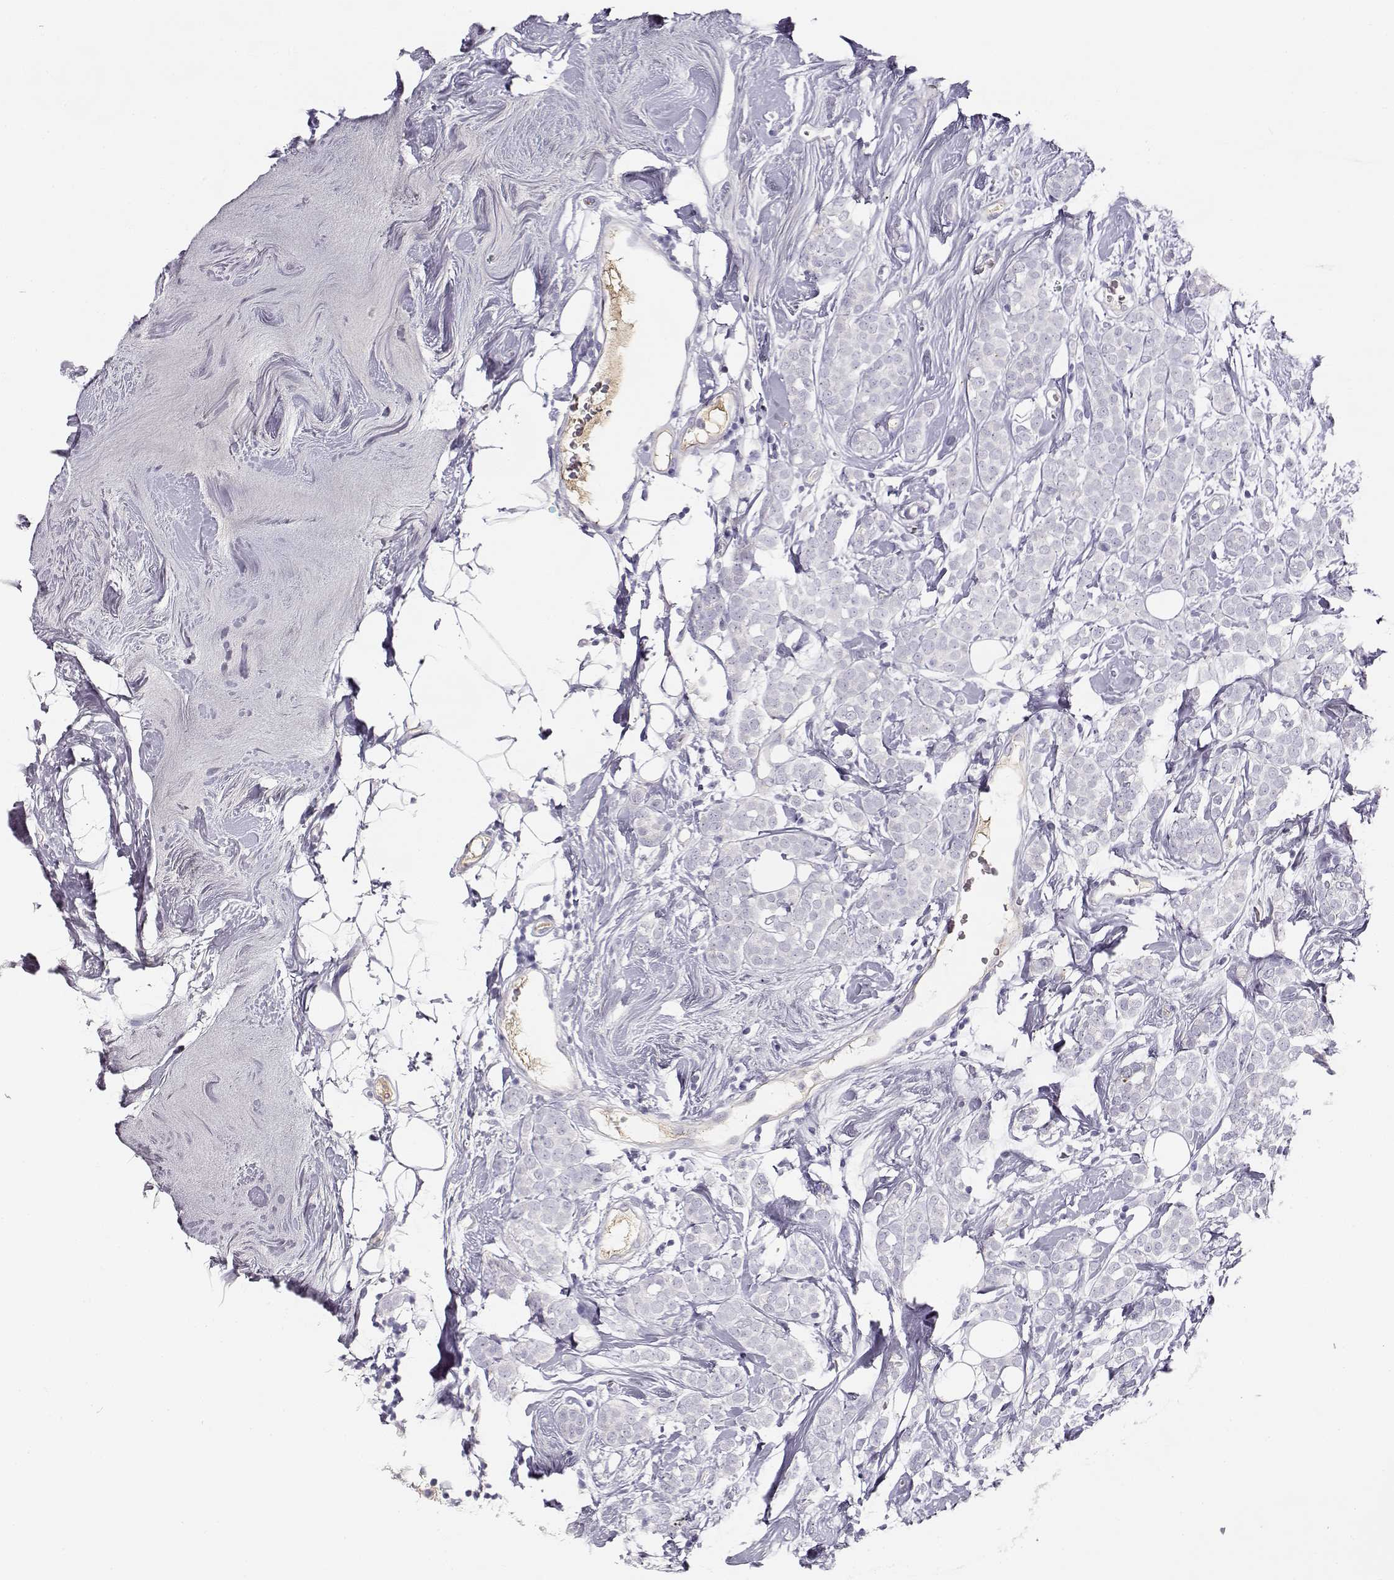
{"staining": {"intensity": "negative", "quantity": "none", "location": "none"}, "tissue": "breast cancer", "cell_type": "Tumor cells", "image_type": "cancer", "snomed": [{"axis": "morphology", "description": "Lobular carcinoma"}, {"axis": "topography", "description": "Breast"}], "caption": "Human breast cancer (lobular carcinoma) stained for a protein using IHC demonstrates no positivity in tumor cells.", "gene": "SLCO6A1", "patient": {"sex": "female", "age": 49}}